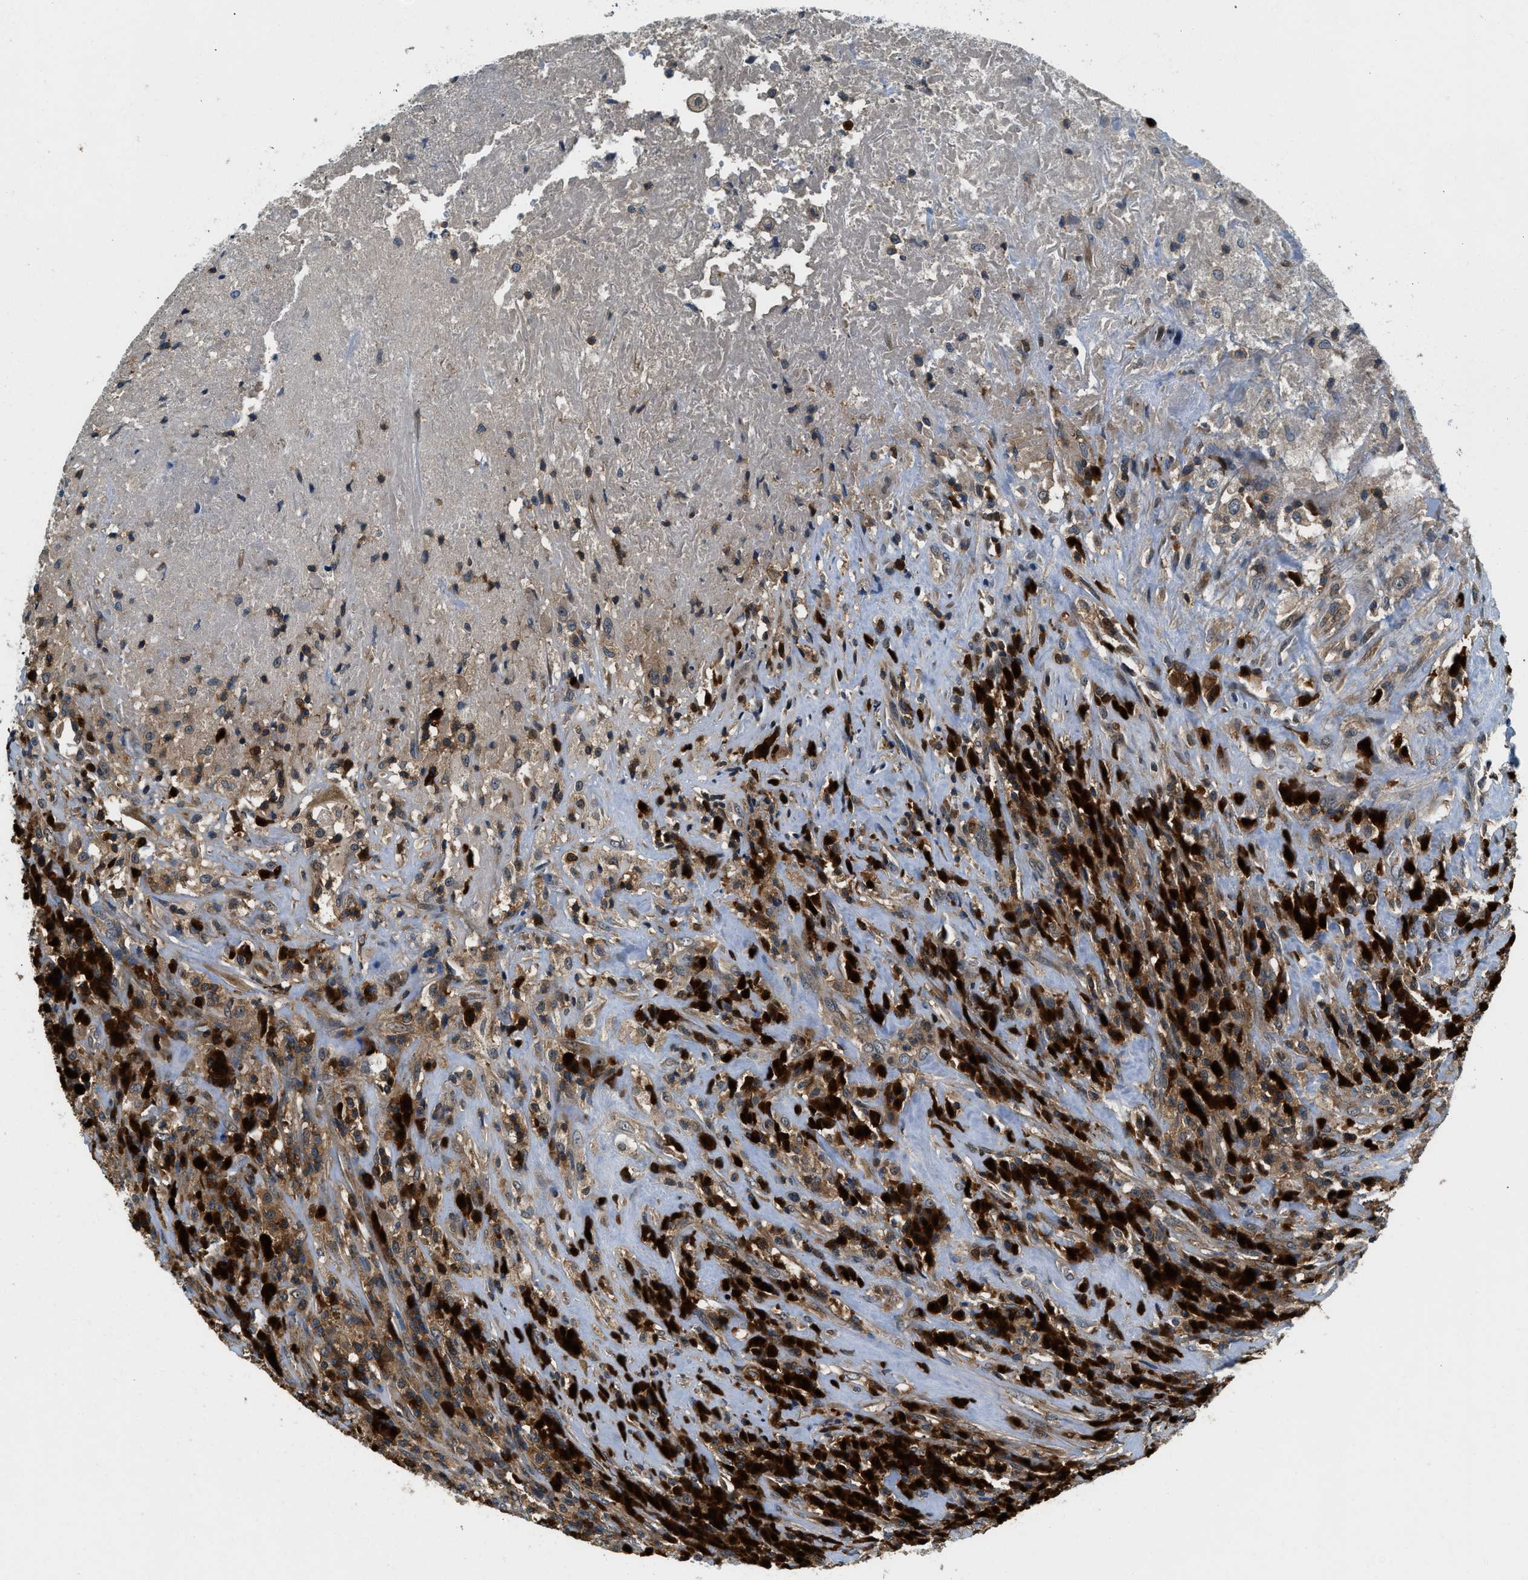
{"staining": {"intensity": "moderate", "quantity": ">75%", "location": "cytoplasmic/membranous"}, "tissue": "testis cancer", "cell_type": "Tumor cells", "image_type": "cancer", "snomed": [{"axis": "morphology", "description": "Necrosis, NOS"}, {"axis": "morphology", "description": "Carcinoma, Embryonal, NOS"}, {"axis": "topography", "description": "Testis"}], "caption": "Approximately >75% of tumor cells in testis embryonal carcinoma exhibit moderate cytoplasmic/membranous protein staining as visualized by brown immunohistochemical staining.", "gene": "GMPPB", "patient": {"sex": "male", "age": 19}}